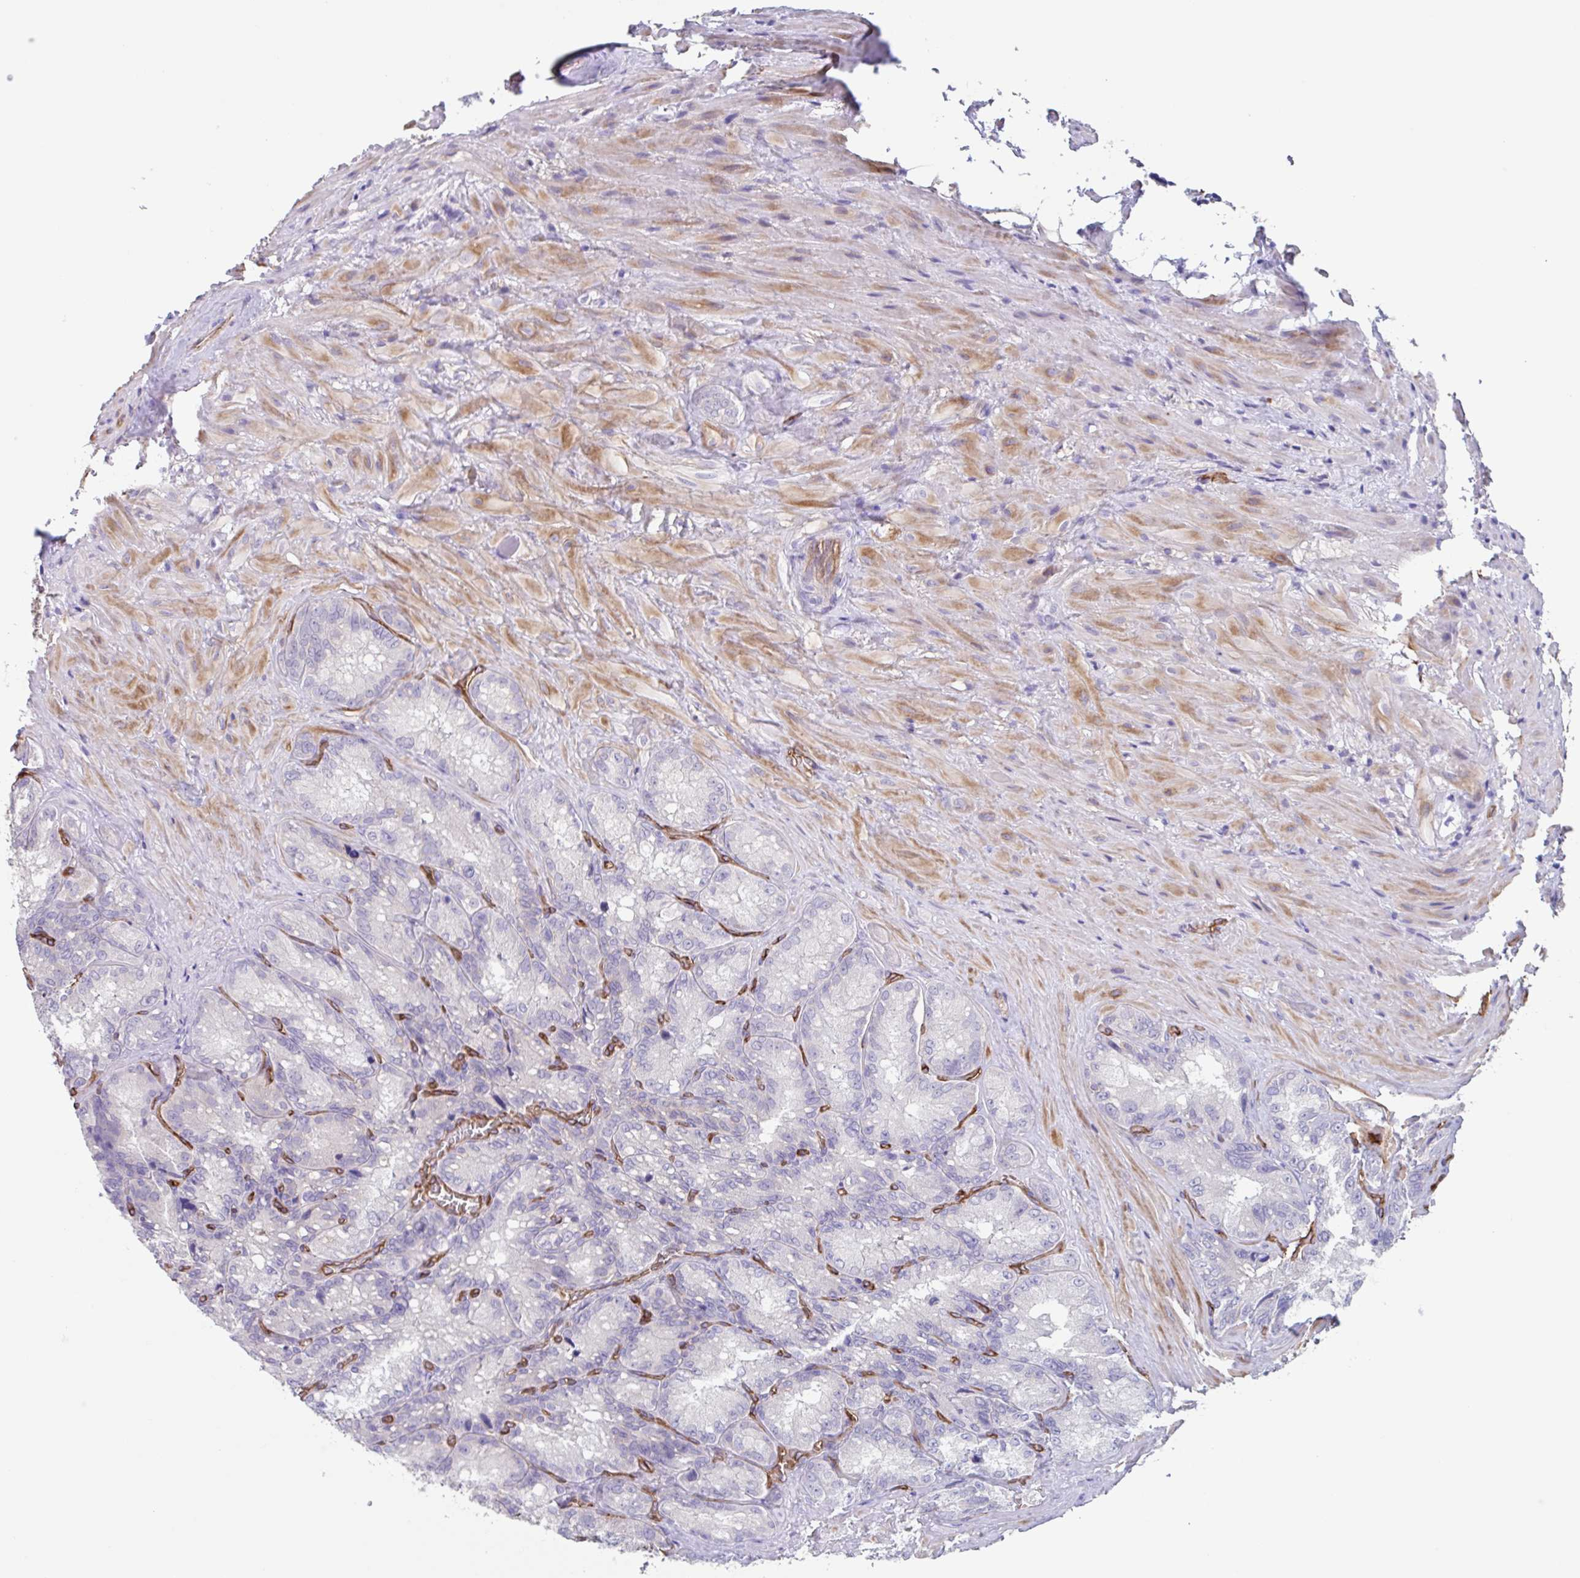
{"staining": {"intensity": "weak", "quantity": "<25%", "location": "cytoplasmic/membranous"}, "tissue": "seminal vesicle", "cell_type": "Glandular cells", "image_type": "normal", "snomed": [{"axis": "morphology", "description": "Normal tissue, NOS"}, {"axis": "topography", "description": "Seminal veicle"}], "caption": "Immunohistochemistry histopathology image of benign seminal vesicle: human seminal vesicle stained with DAB (3,3'-diaminobenzidine) displays no significant protein expression in glandular cells. Brightfield microscopy of immunohistochemistry (IHC) stained with DAB (brown) and hematoxylin (blue), captured at high magnification.", "gene": "EHD4", "patient": {"sex": "male", "age": 47}}